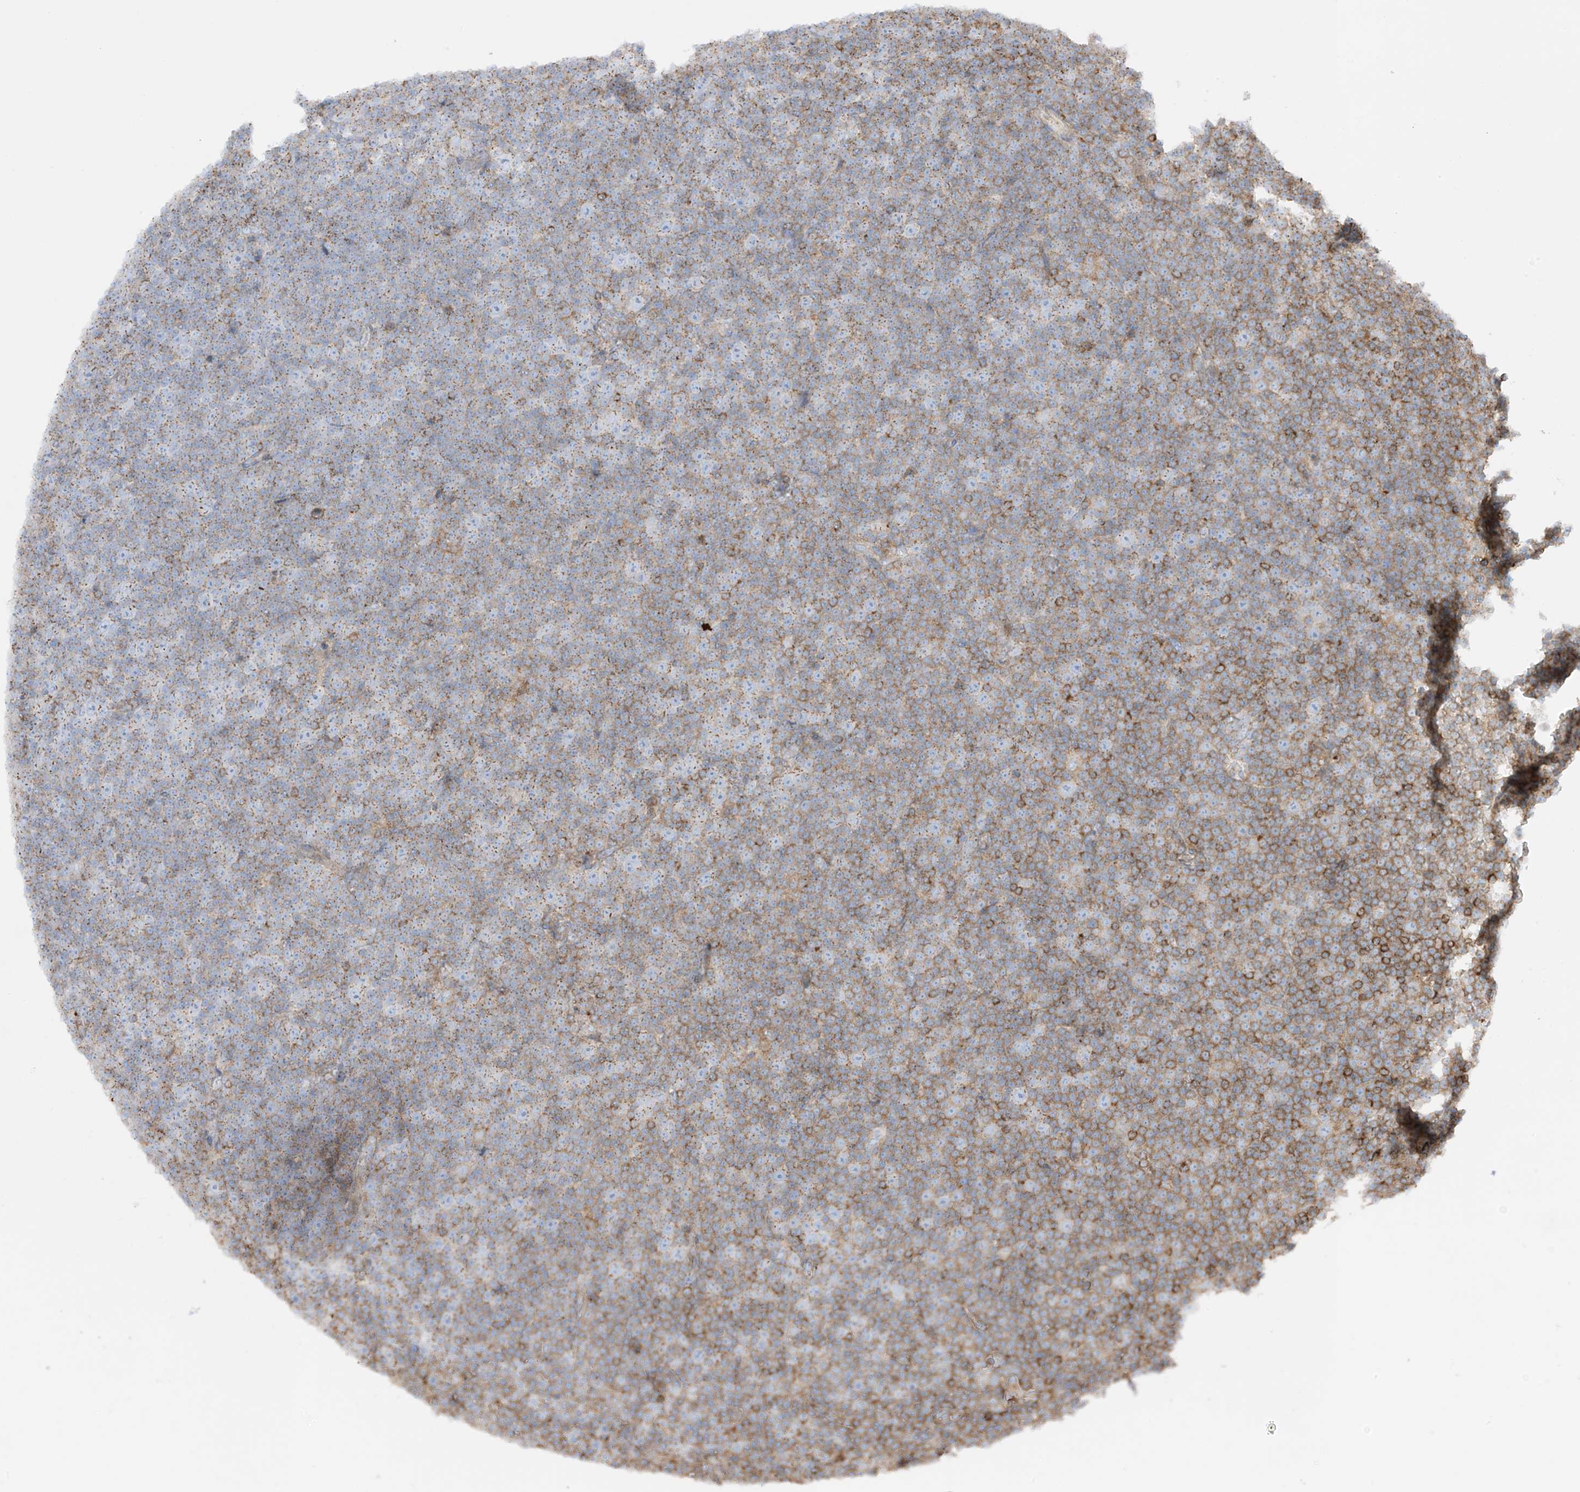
{"staining": {"intensity": "moderate", "quantity": "25%-75%", "location": "cytoplasmic/membranous"}, "tissue": "lymphoma", "cell_type": "Tumor cells", "image_type": "cancer", "snomed": [{"axis": "morphology", "description": "Malignant lymphoma, non-Hodgkin's type, Low grade"}, {"axis": "topography", "description": "Lymph node"}], "caption": "Tumor cells exhibit medium levels of moderate cytoplasmic/membranous staining in approximately 25%-75% of cells in human malignant lymphoma, non-Hodgkin's type (low-grade).", "gene": "XKR3", "patient": {"sex": "female", "age": 67}}